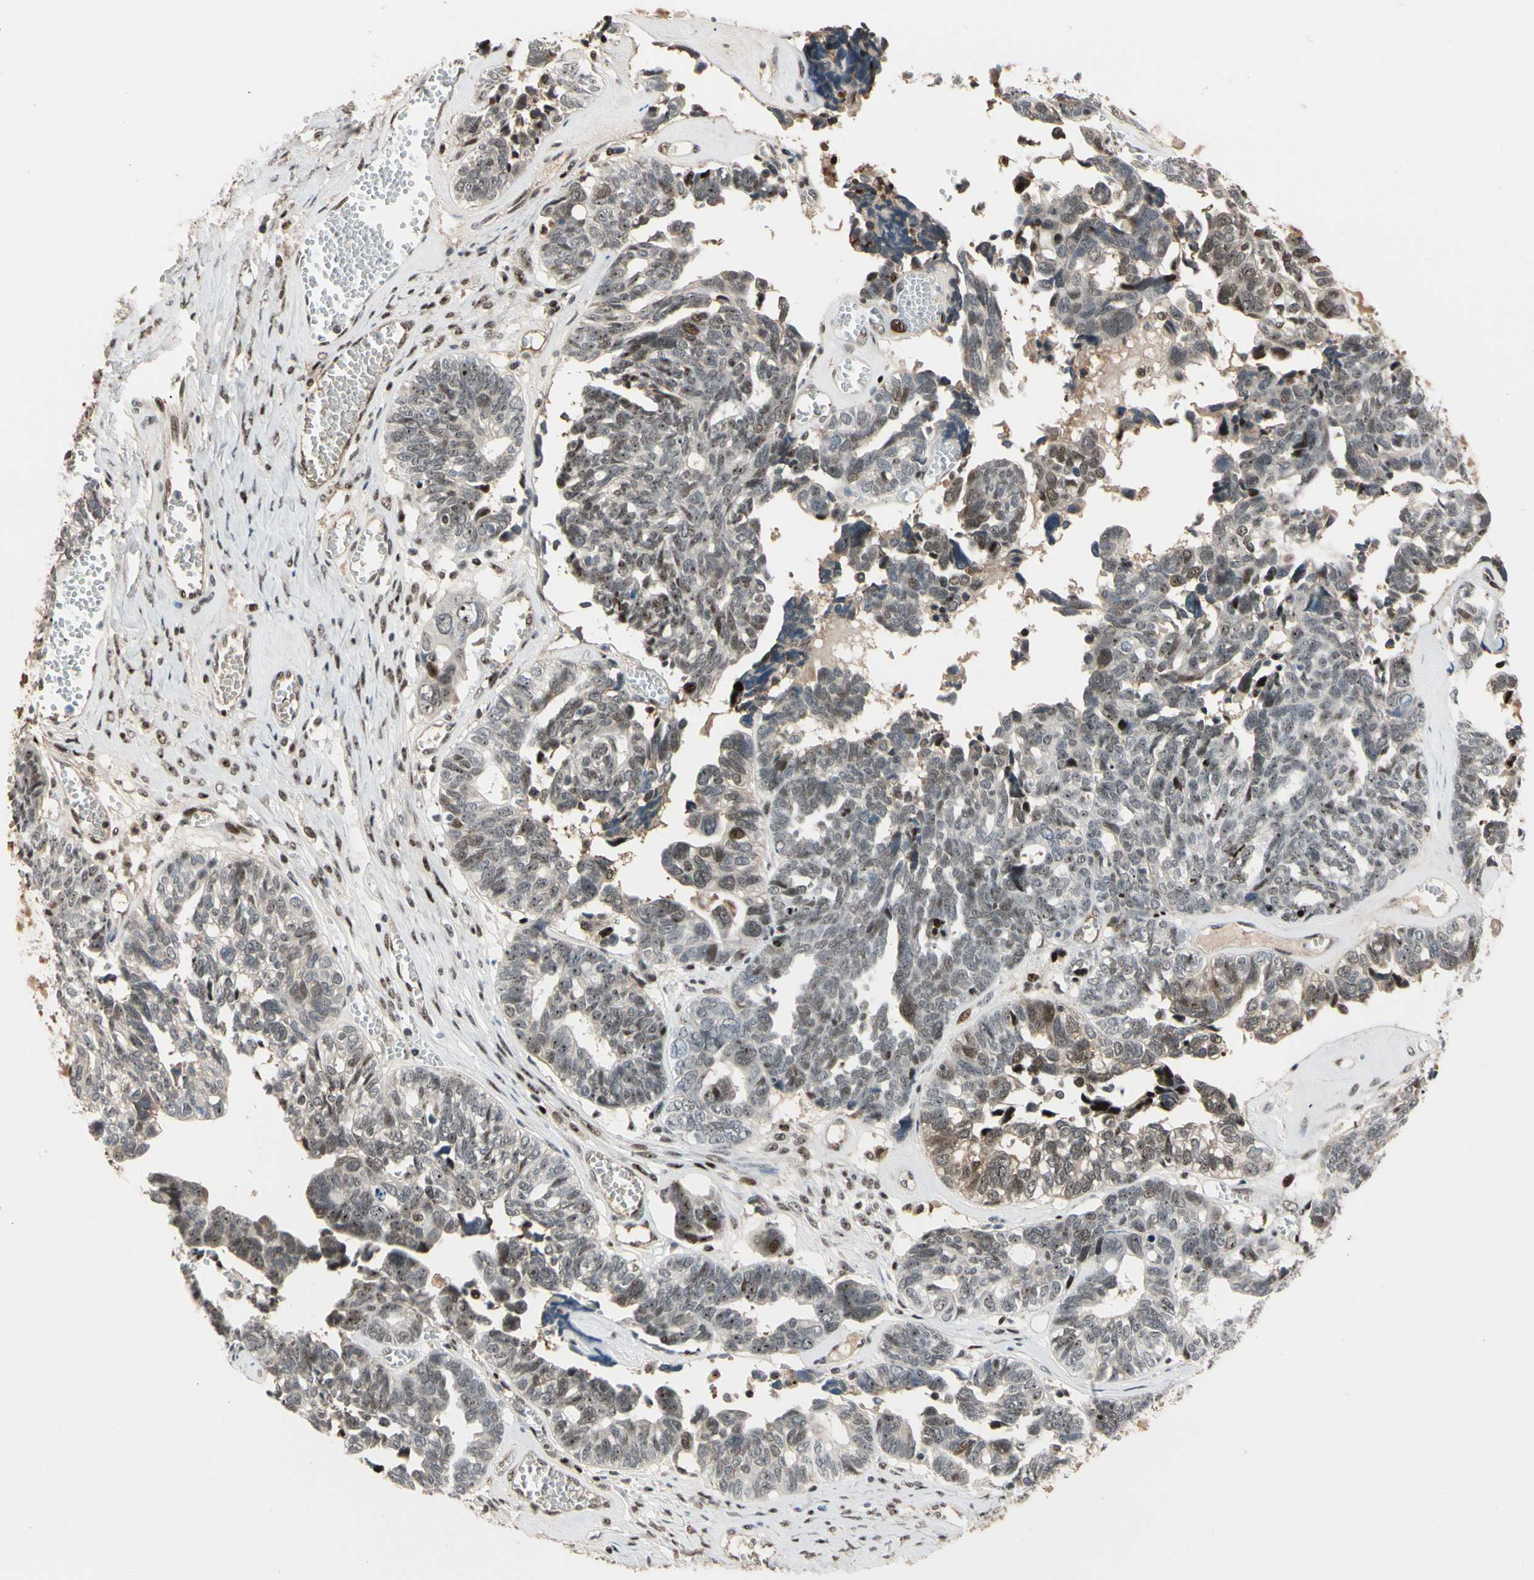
{"staining": {"intensity": "moderate", "quantity": "25%-75%", "location": "nuclear"}, "tissue": "ovarian cancer", "cell_type": "Tumor cells", "image_type": "cancer", "snomed": [{"axis": "morphology", "description": "Cystadenocarcinoma, serous, NOS"}, {"axis": "topography", "description": "Ovary"}], "caption": "High-magnification brightfield microscopy of ovarian cancer stained with DAB (brown) and counterstained with hematoxylin (blue). tumor cells exhibit moderate nuclear staining is present in approximately25%-75% of cells.", "gene": "FOXO3", "patient": {"sex": "female", "age": 79}}